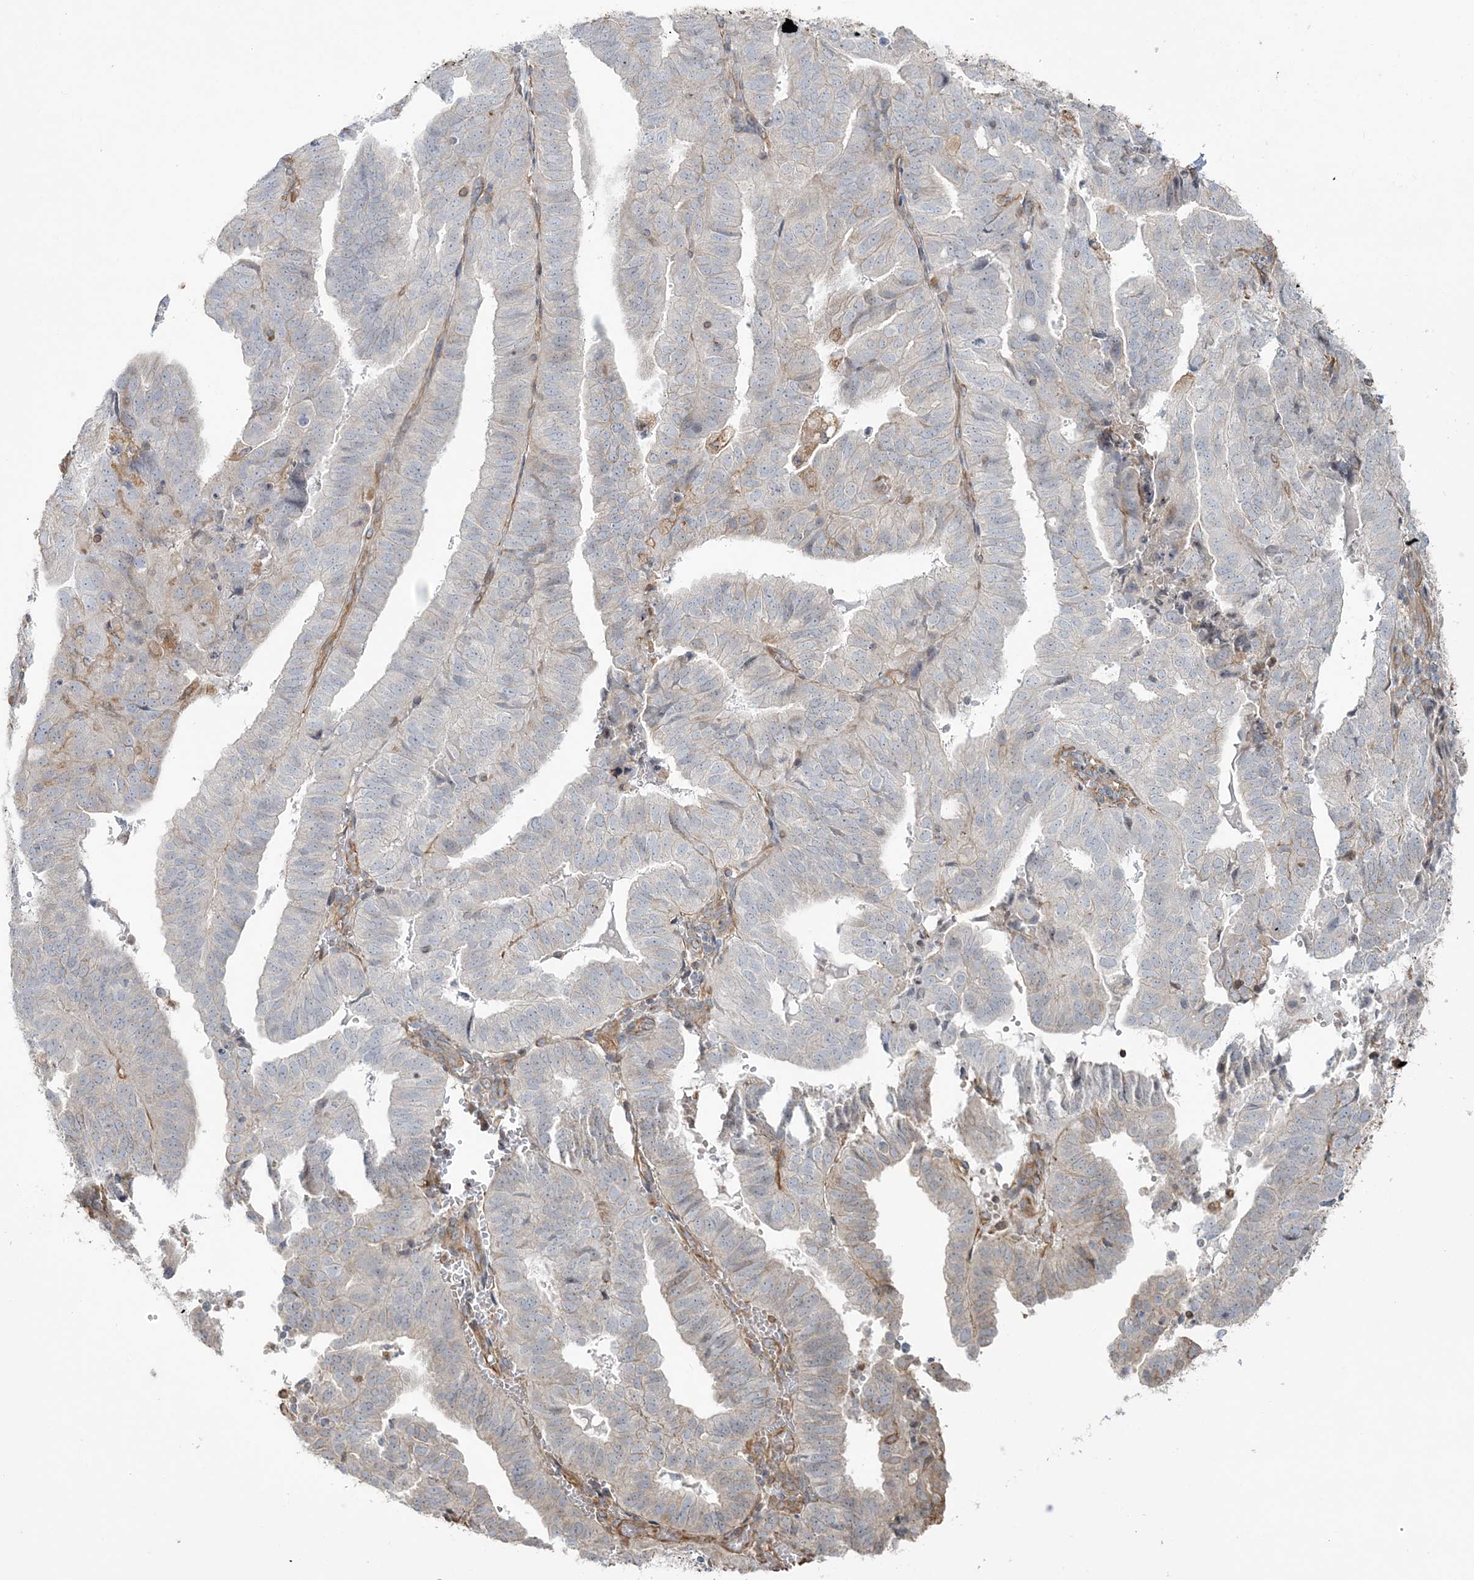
{"staining": {"intensity": "negative", "quantity": "none", "location": "none"}, "tissue": "endometrial cancer", "cell_type": "Tumor cells", "image_type": "cancer", "snomed": [{"axis": "morphology", "description": "Adenocarcinoma, NOS"}, {"axis": "topography", "description": "Uterus"}], "caption": "Adenocarcinoma (endometrial) stained for a protein using immunohistochemistry (IHC) displays no positivity tumor cells.", "gene": "ZNF821", "patient": {"sex": "female", "age": 77}}